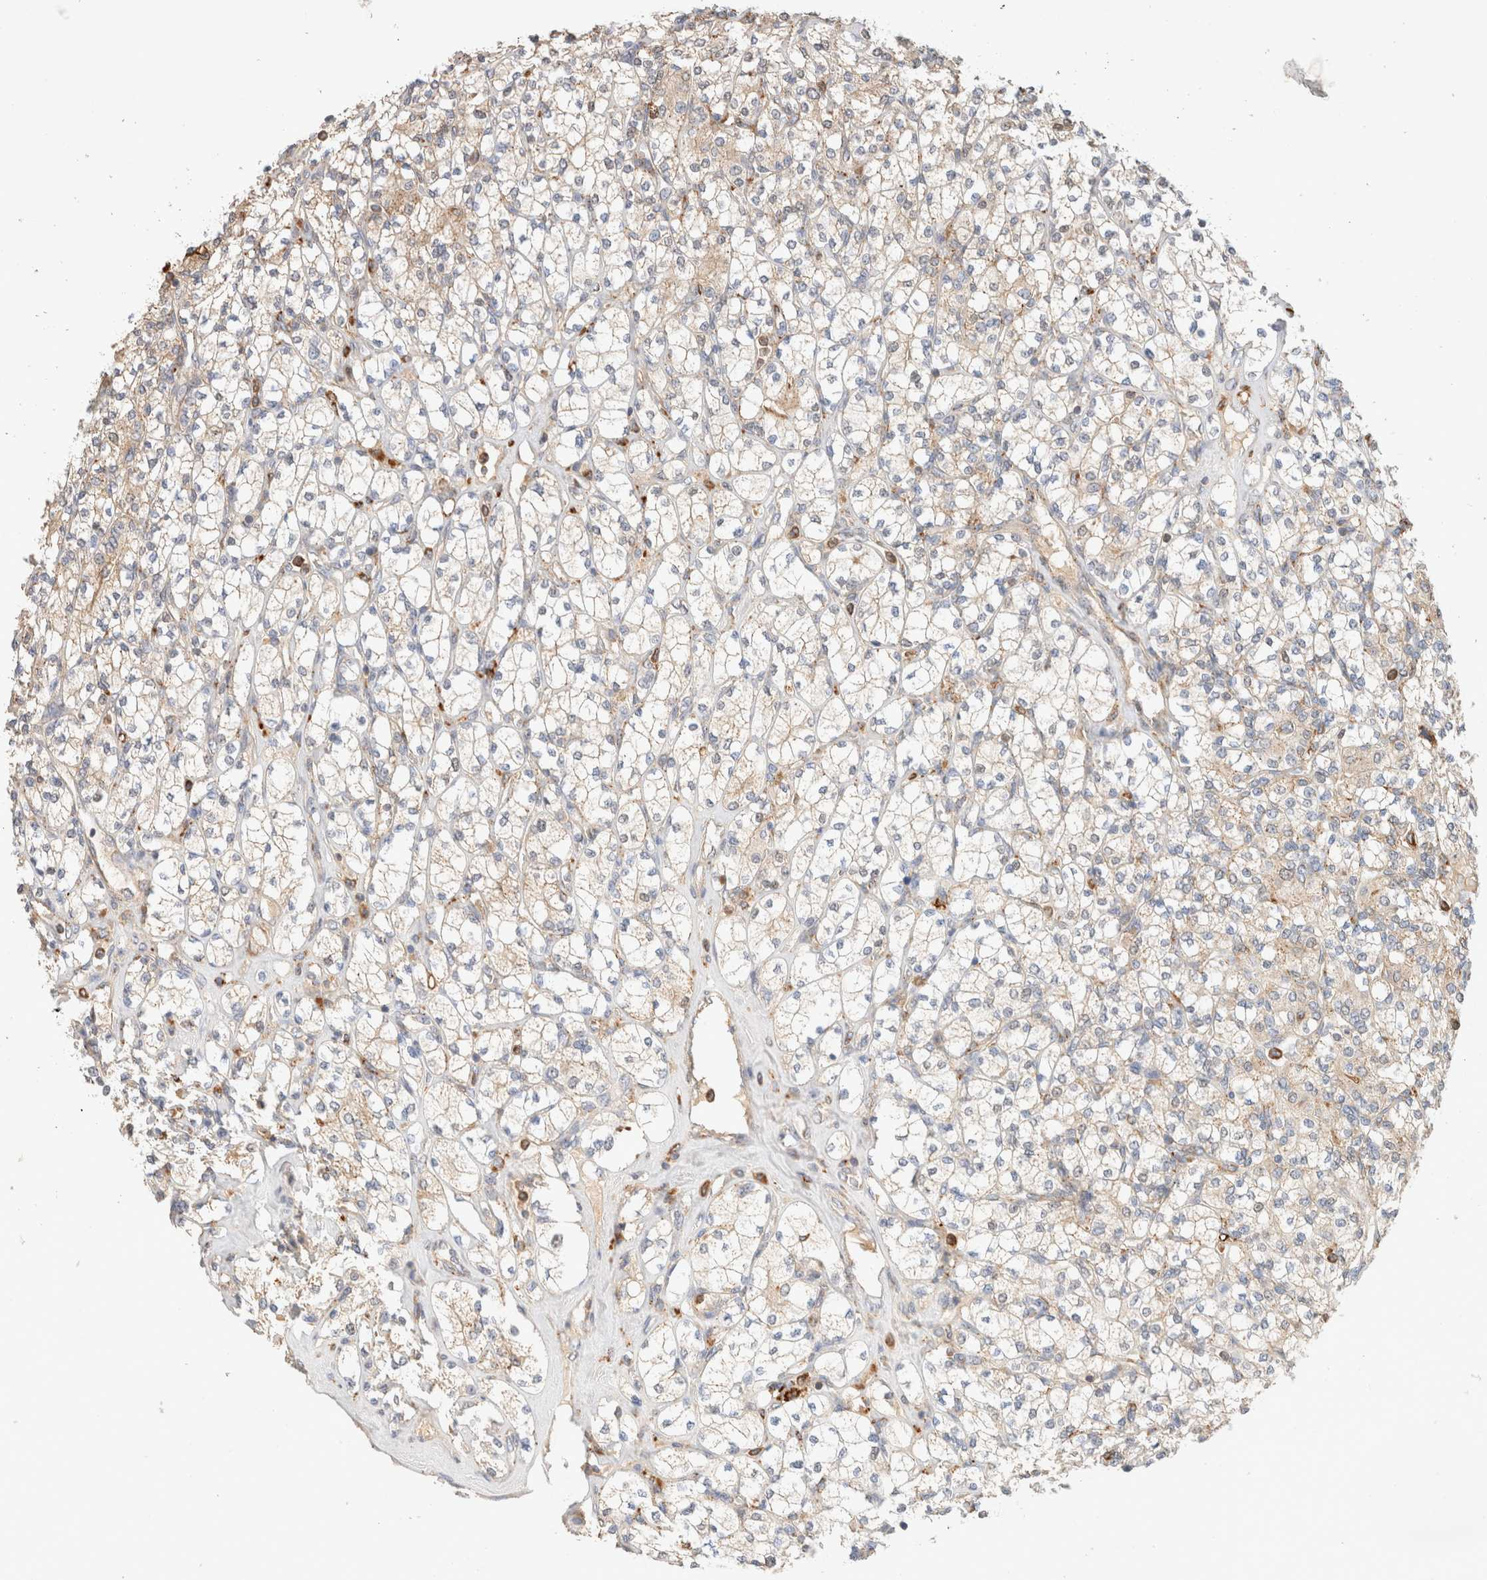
{"staining": {"intensity": "weak", "quantity": "<25%", "location": "cytoplasmic/membranous"}, "tissue": "renal cancer", "cell_type": "Tumor cells", "image_type": "cancer", "snomed": [{"axis": "morphology", "description": "Adenocarcinoma, NOS"}, {"axis": "topography", "description": "Kidney"}], "caption": "The histopathology image reveals no significant positivity in tumor cells of renal cancer.", "gene": "RABEPK", "patient": {"sex": "male", "age": 77}}